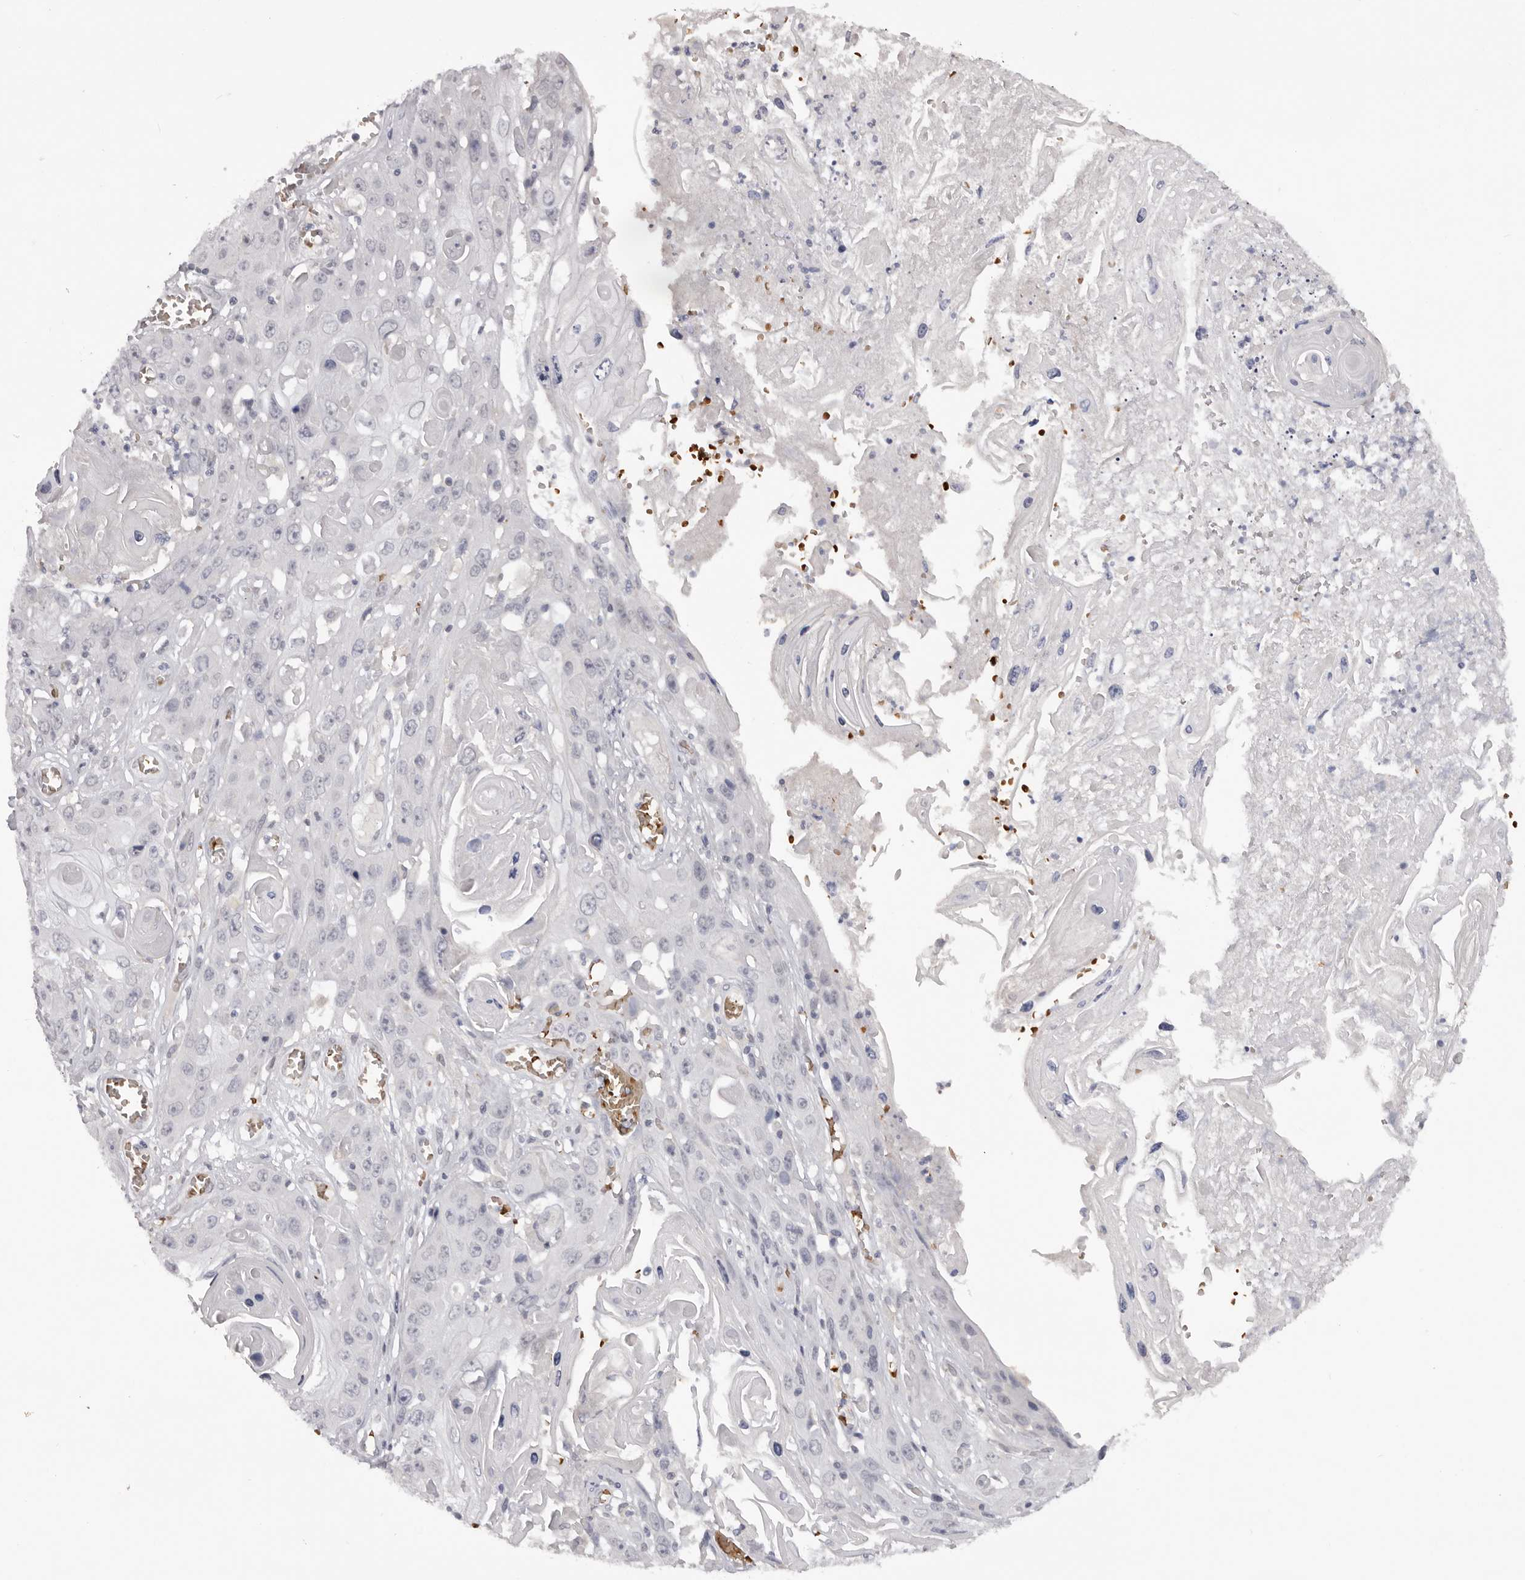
{"staining": {"intensity": "negative", "quantity": "none", "location": "none"}, "tissue": "skin cancer", "cell_type": "Tumor cells", "image_type": "cancer", "snomed": [{"axis": "morphology", "description": "Squamous cell carcinoma, NOS"}, {"axis": "topography", "description": "Skin"}], "caption": "Image shows no protein expression in tumor cells of squamous cell carcinoma (skin) tissue.", "gene": "TNR", "patient": {"sex": "male", "age": 55}}